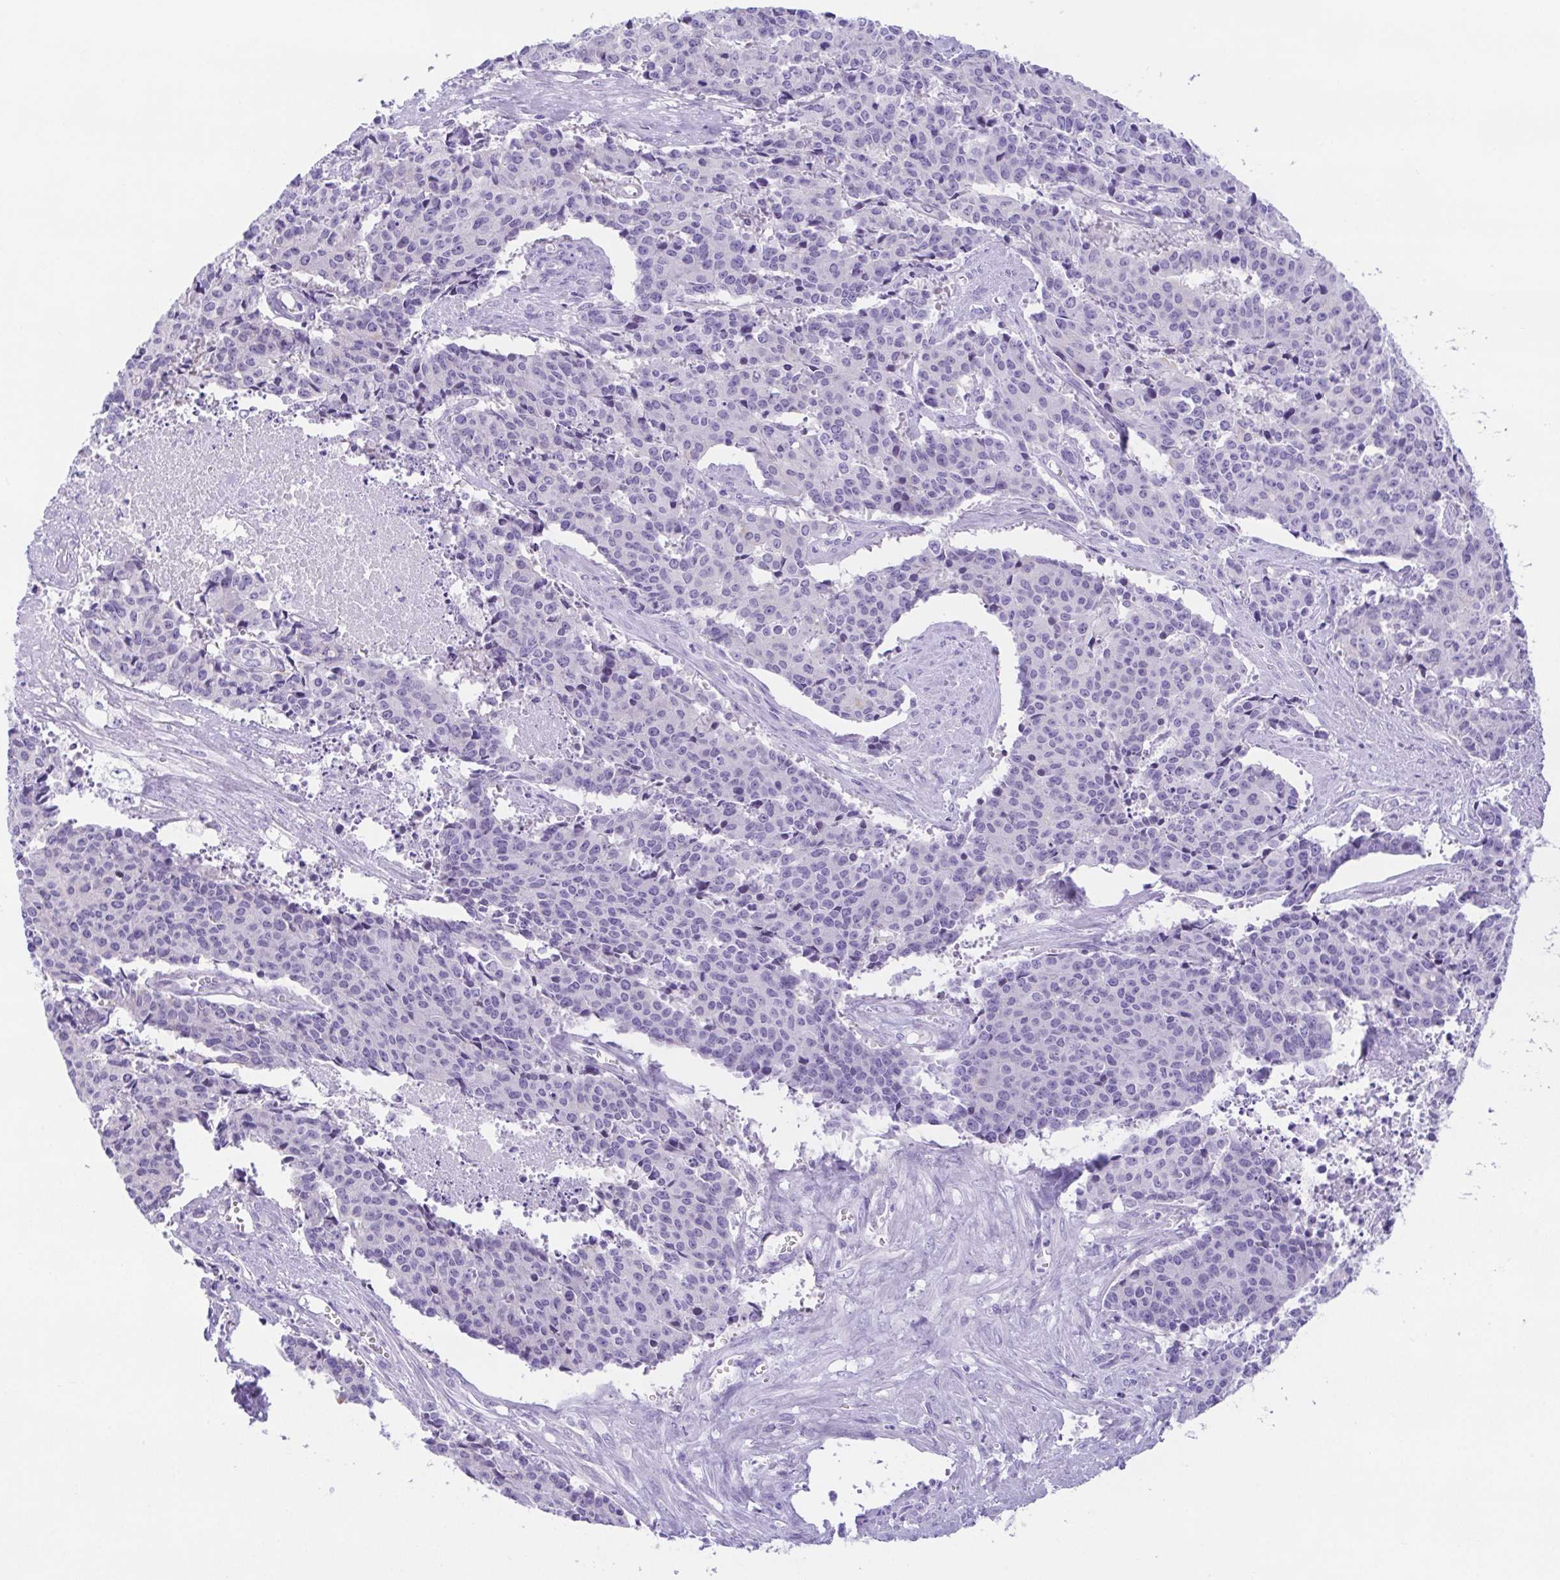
{"staining": {"intensity": "negative", "quantity": "none", "location": "none"}, "tissue": "cervical cancer", "cell_type": "Tumor cells", "image_type": "cancer", "snomed": [{"axis": "morphology", "description": "Squamous cell carcinoma, NOS"}, {"axis": "topography", "description": "Cervix"}], "caption": "Cervical cancer (squamous cell carcinoma) stained for a protein using immunohistochemistry (IHC) shows no expression tumor cells.", "gene": "LUZP4", "patient": {"sex": "female", "age": 28}}